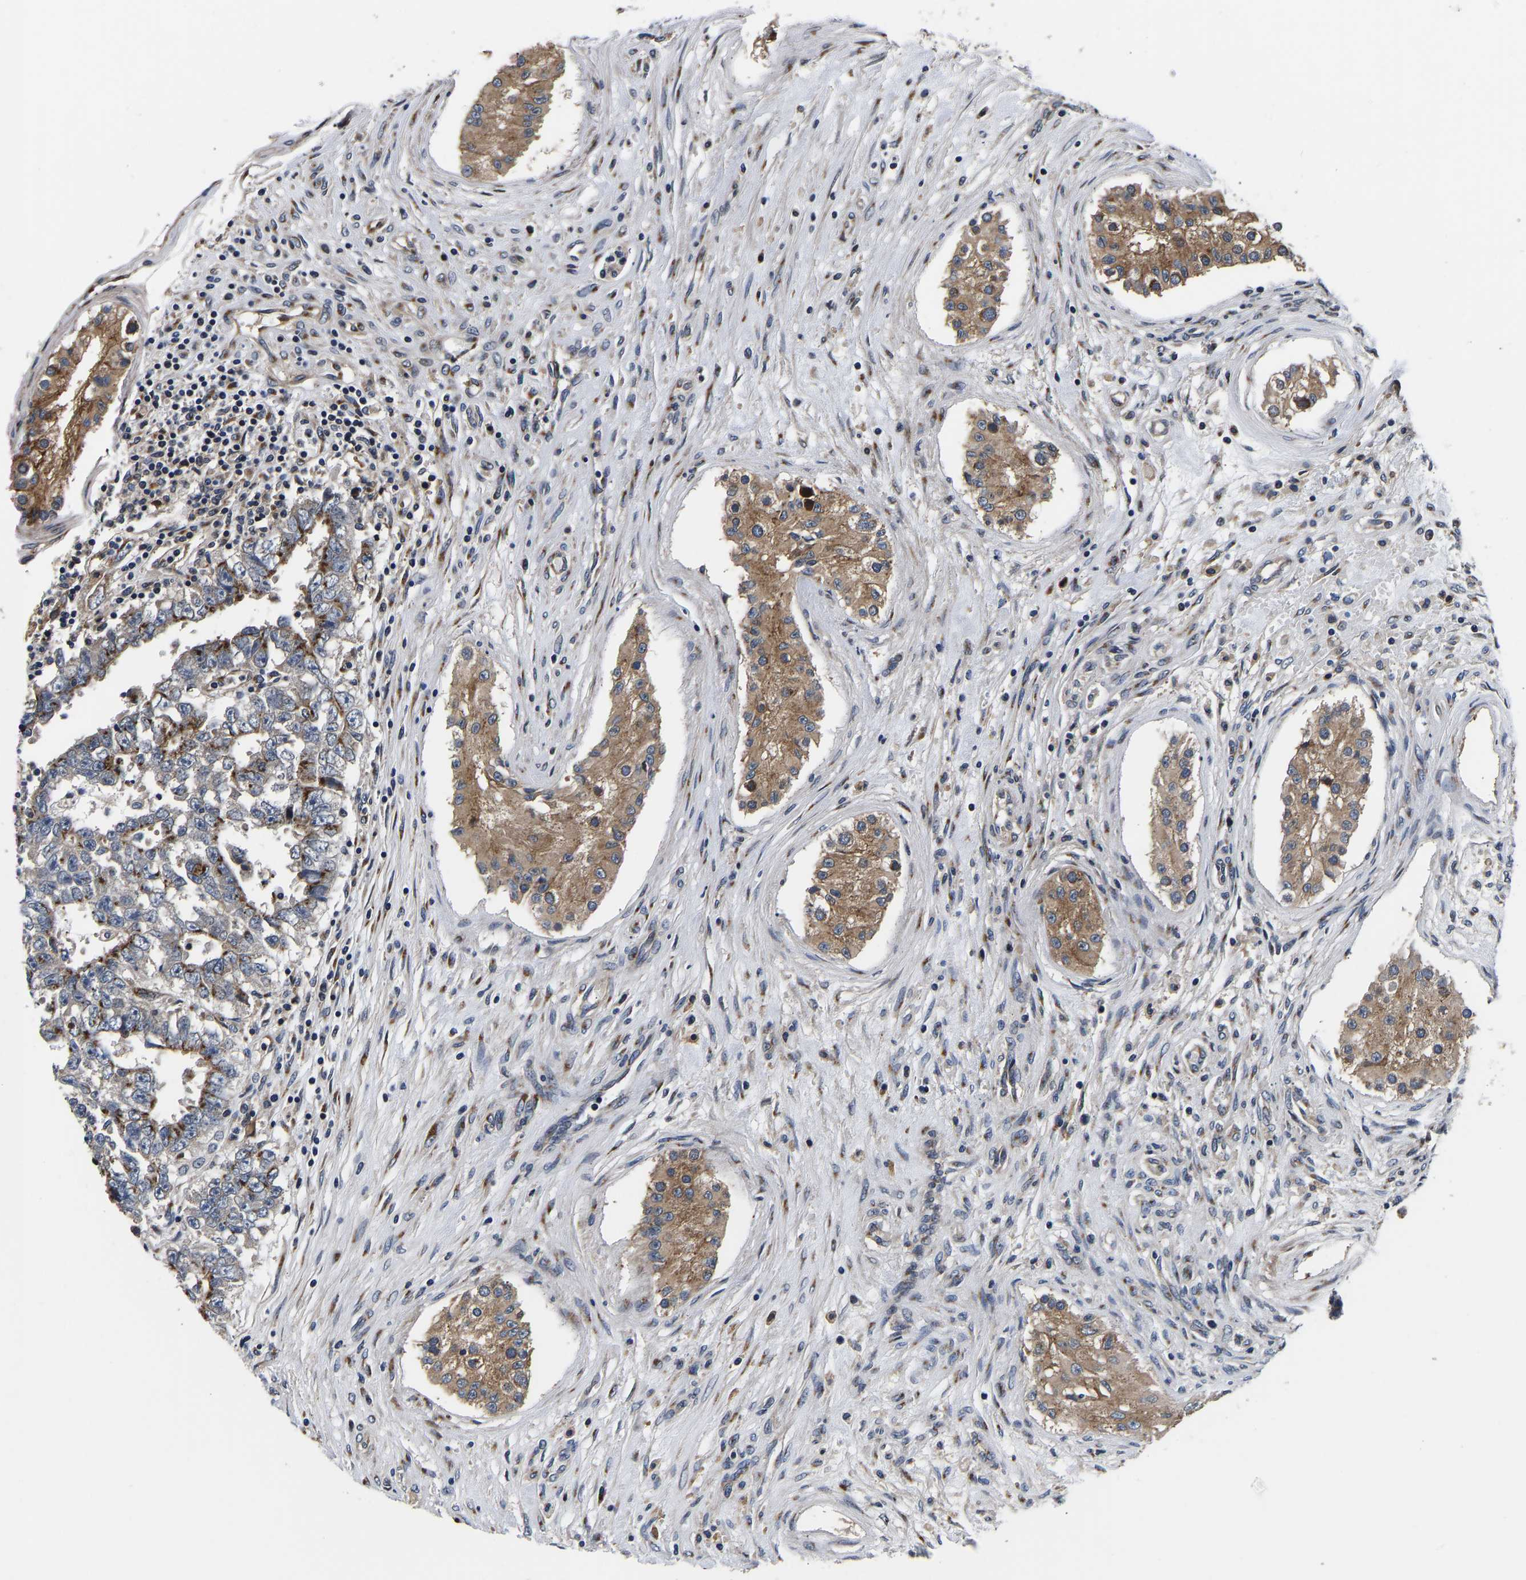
{"staining": {"intensity": "strong", "quantity": ">75%", "location": "cytoplasmic/membranous"}, "tissue": "testis cancer", "cell_type": "Tumor cells", "image_type": "cancer", "snomed": [{"axis": "morphology", "description": "Carcinoma, Embryonal, NOS"}, {"axis": "topography", "description": "Testis"}], "caption": "A brown stain shows strong cytoplasmic/membranous positivity of a protein in testis cancer (embryonal carcinoma) tumor cells. The staining was performed using DAB, with brown indicating positive protein expression. Nuclei are stained blue with hematoxylin.", "gene": "RABAC1", "patient": {"sex": "male", "age": 25}}